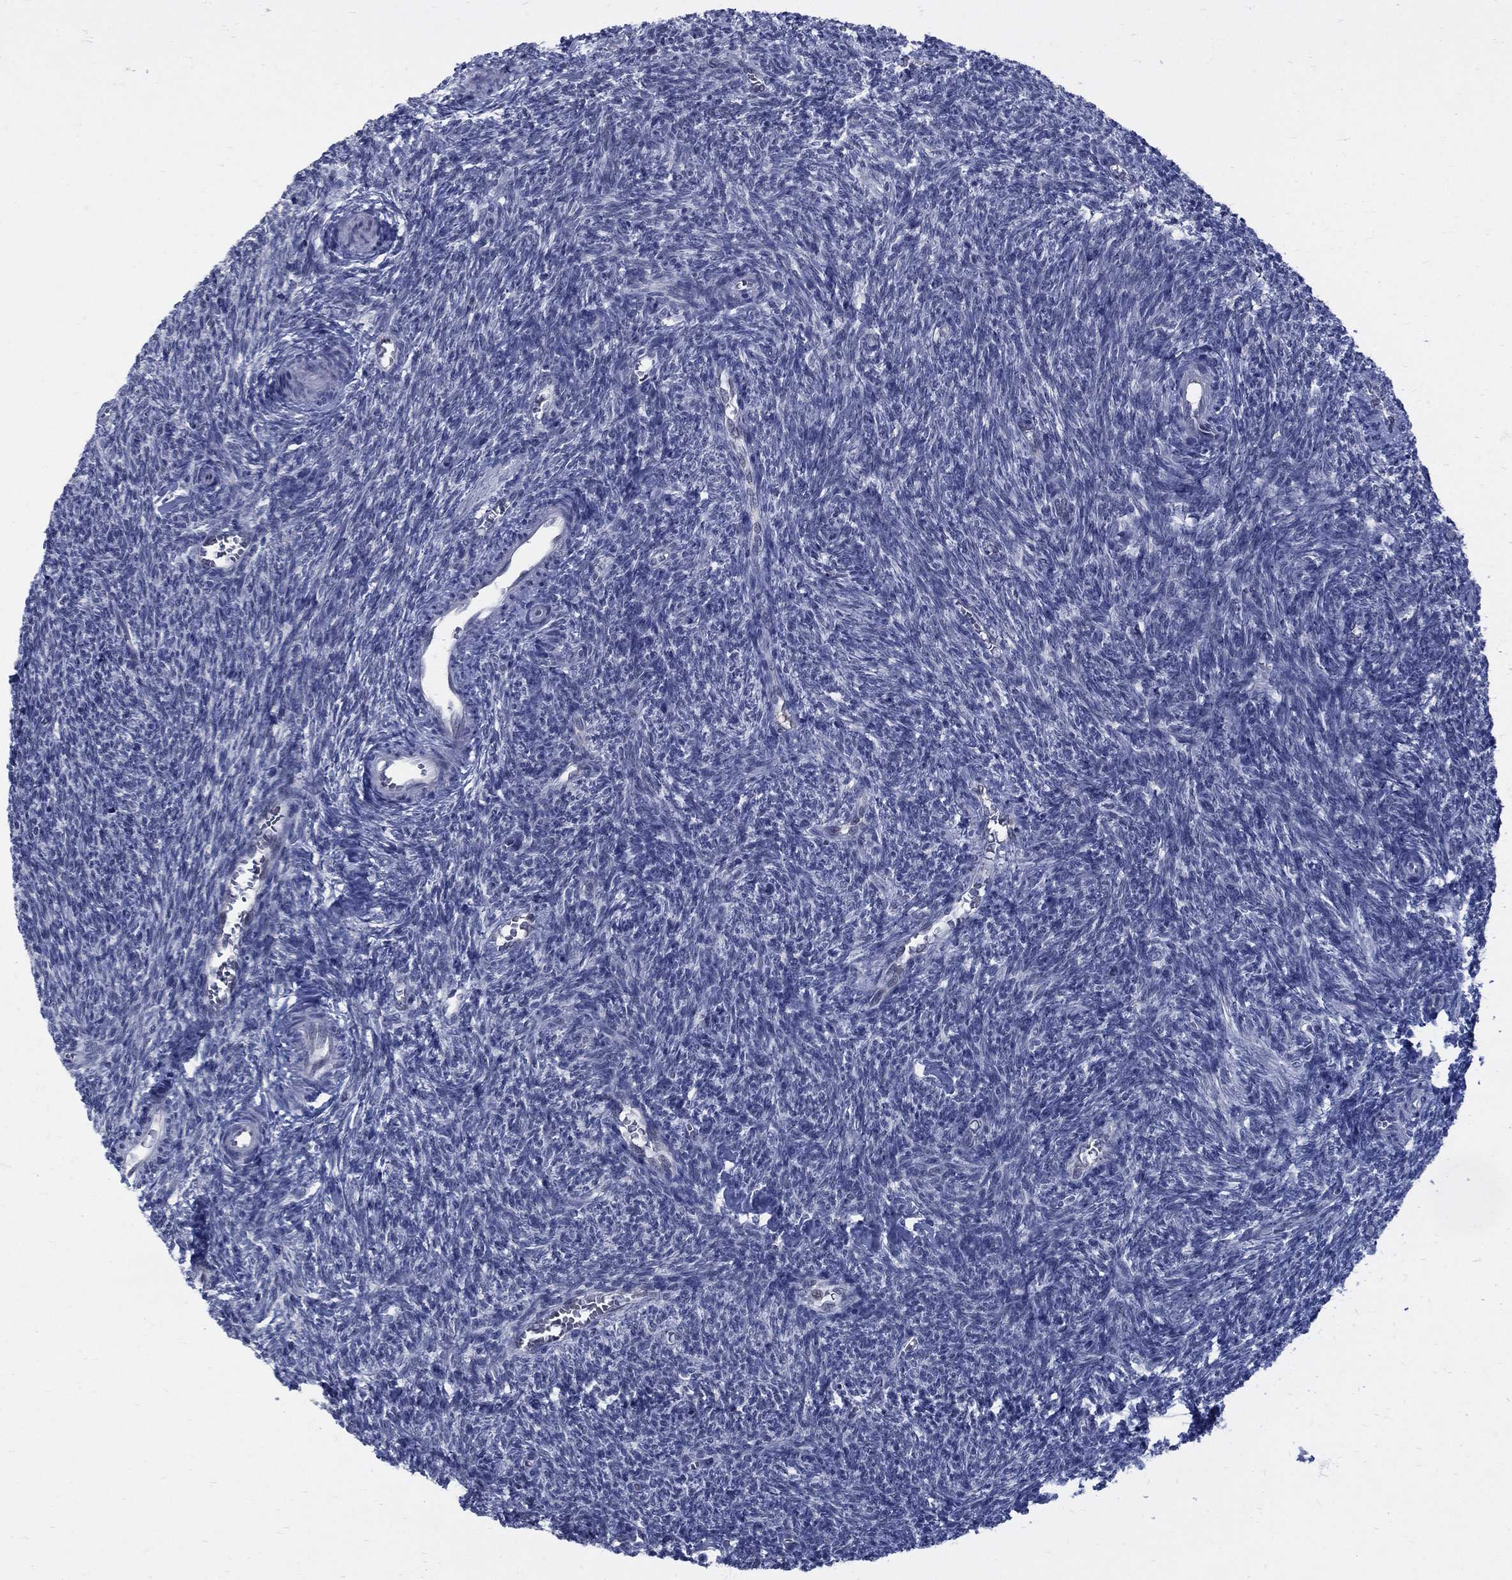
{"staining": {"intensity": "negative", "quantity": "none", "location": "none"}, "tissue": "ovary", "cell_type": "Follicle cells", "image_type": "normal", "snomed": [{"axis": "morphology", "description": "Normal tissue, NOS"}, {"axis": "topography", "description": "Ovary"}], "caption": "DAB immunohistochemical staining of unremarkable ovary exhibits no significant expression in follicle cells.", "gene": "GCFC2", "patient": {"sex": "female", "age": 27}}